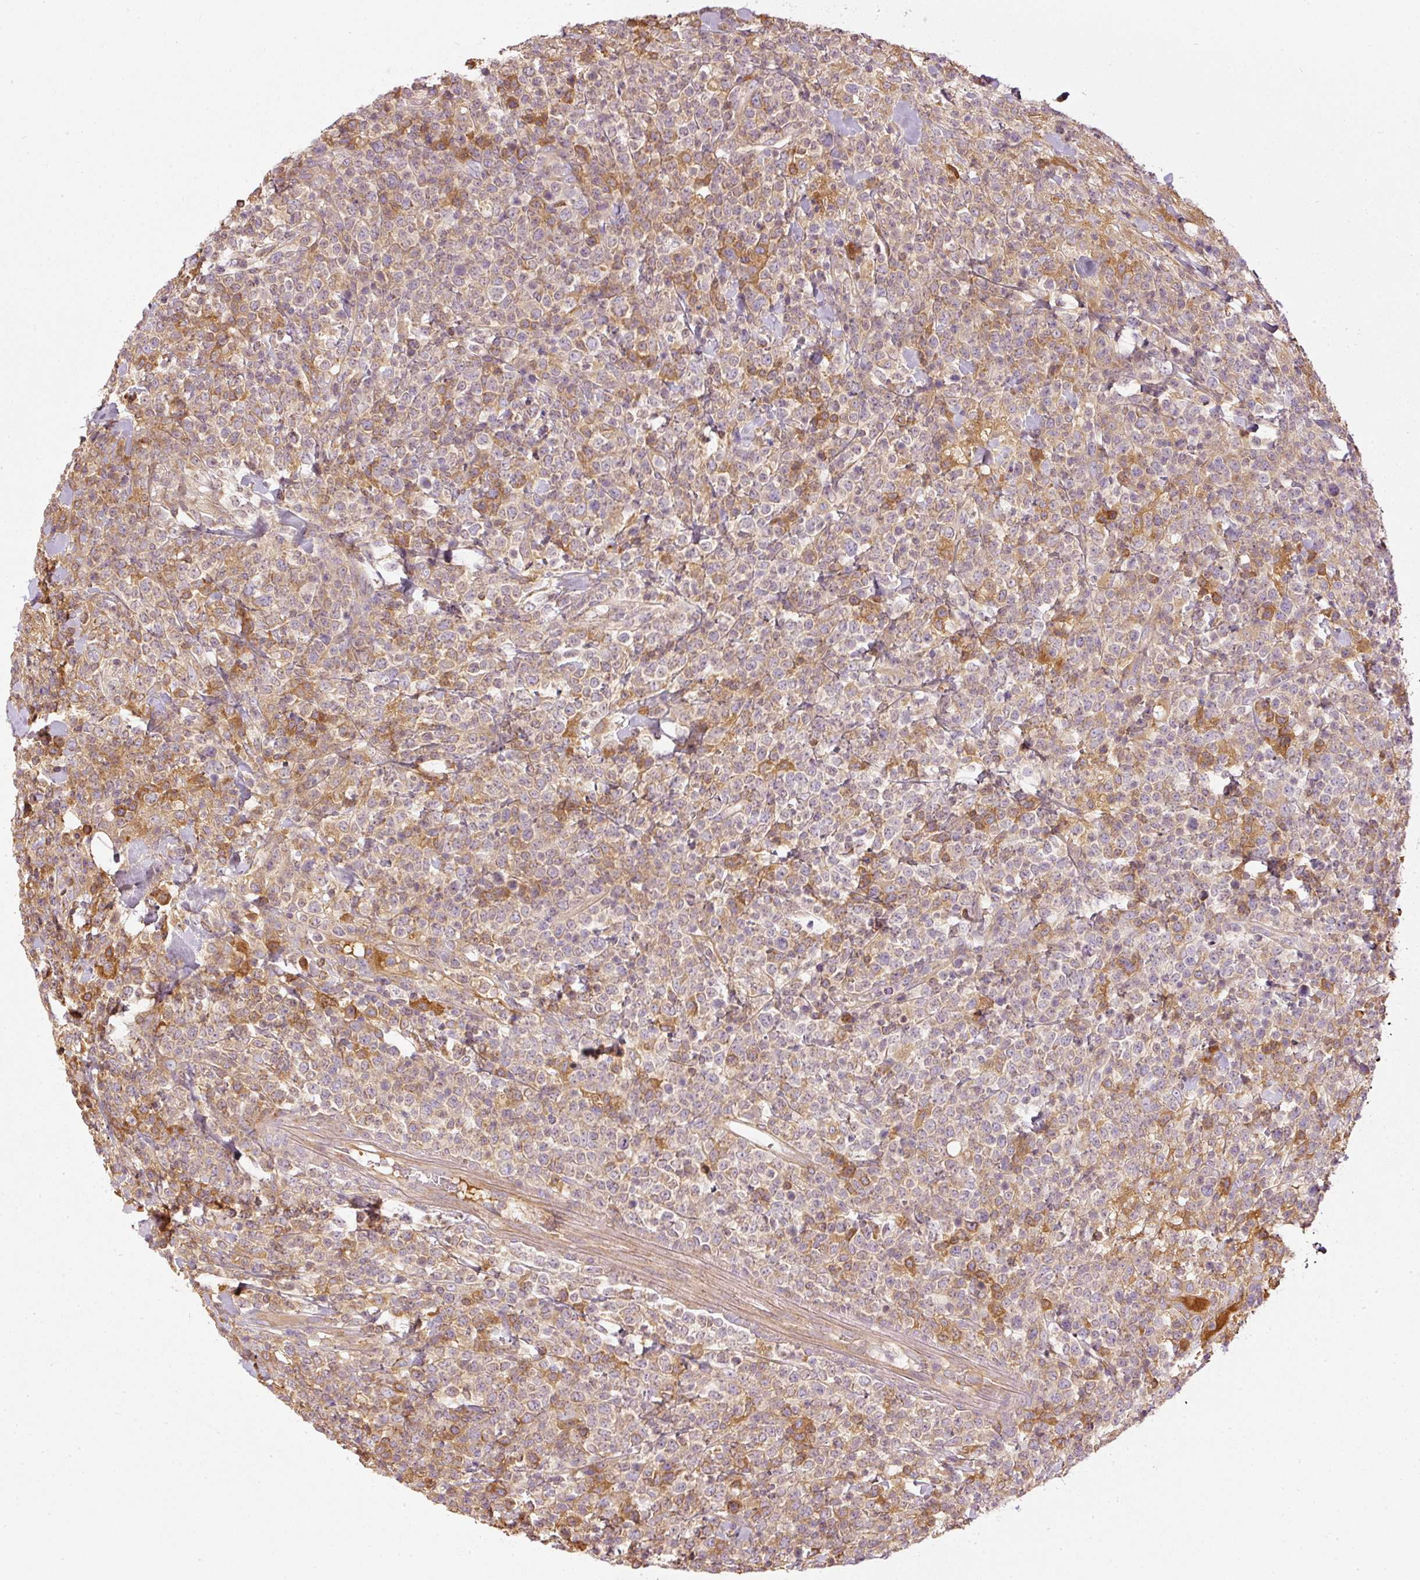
{"staining": {"intensity": "weak", "quantity": ">75%", "location": "cytoplasmic/membranous"}, "tissue": "lymphoma", "cell_type": "Tumor cells", "image_type": "cancer", "snomed": [{"axis": "morphology", "description": "Malignant lymphoma, non-Hodgkin's type, High grade"}, {"axis": "topography", "description": "Colon"}], "caption": "Human malignant lymphoma, non-Hodgkin's type (high-grade) stained with a protein marker exhibits weak staining in tumor cells.", "gene": "SERPING1", "patient": {"sex": "female", "age": 53}}